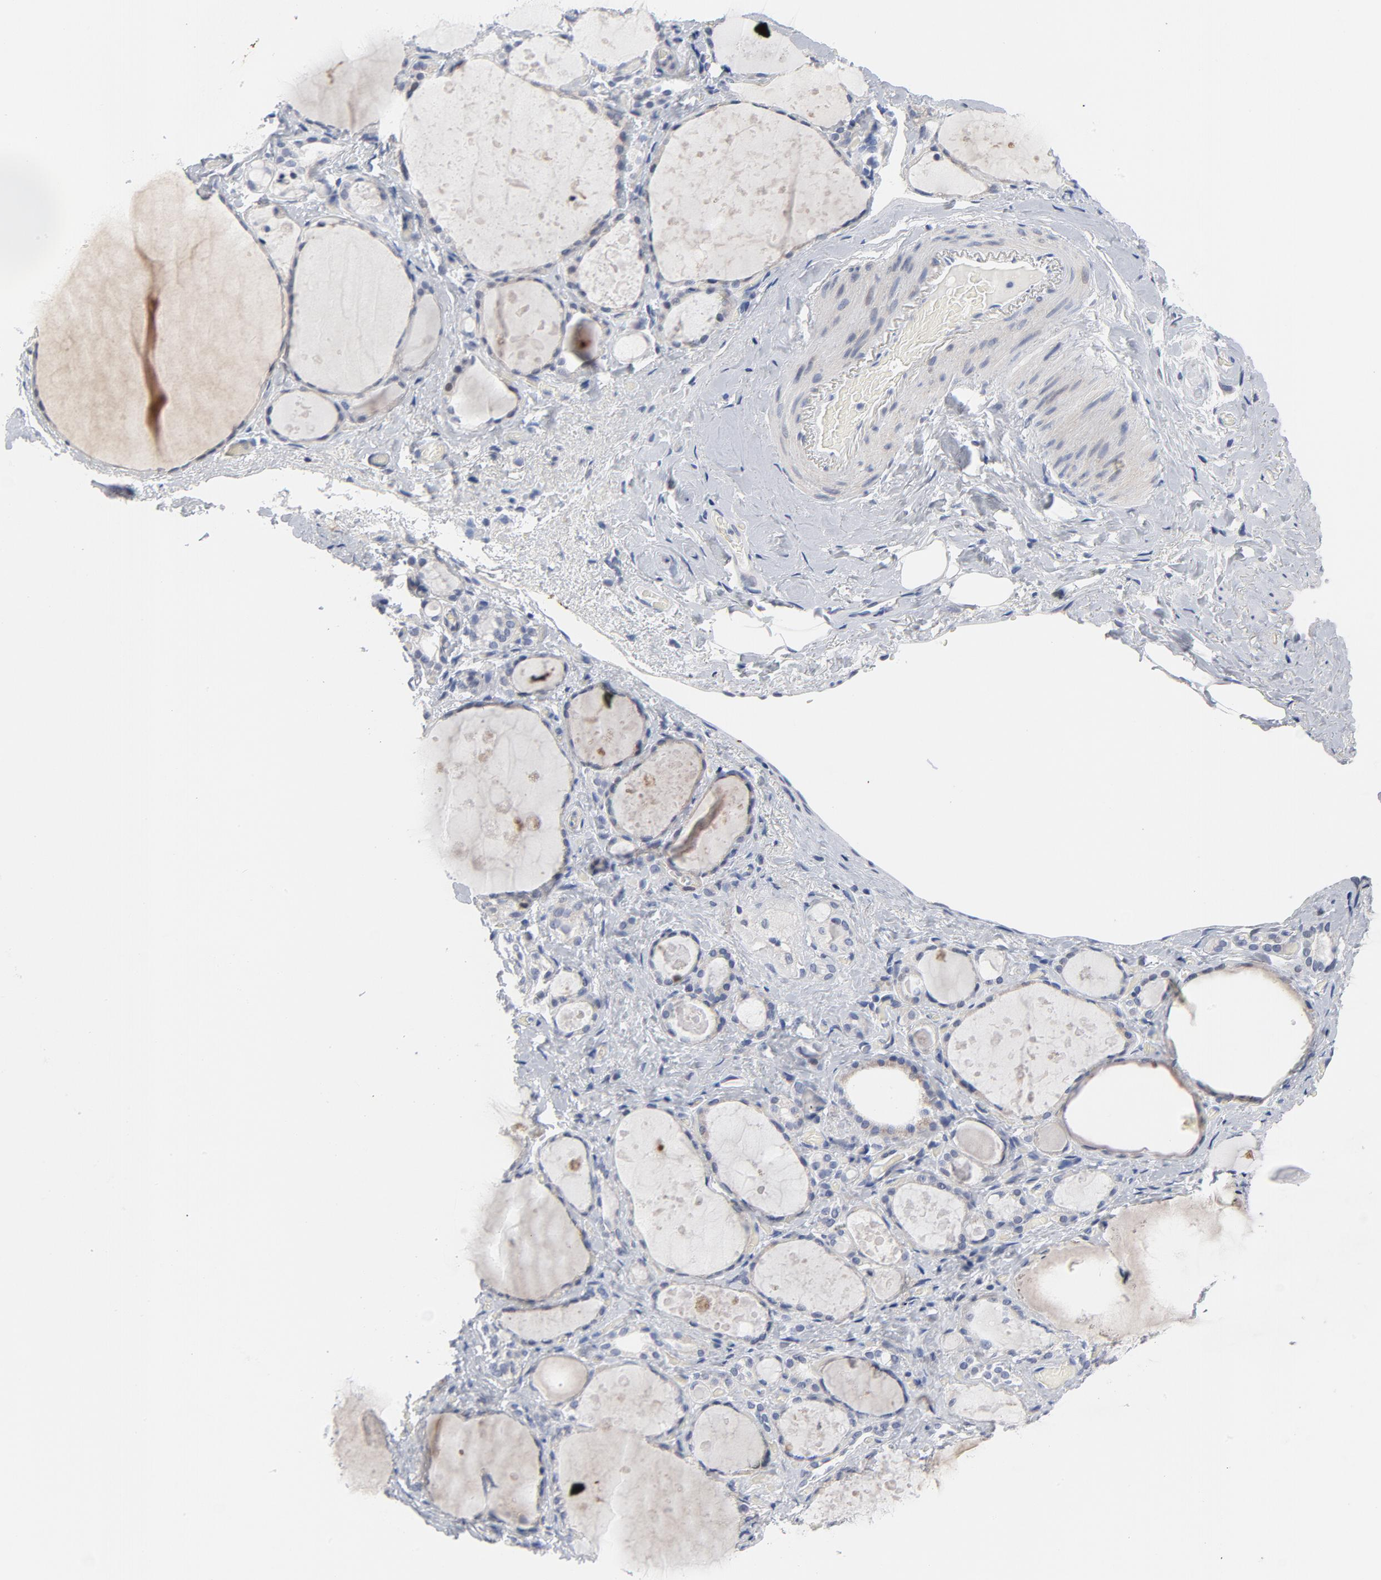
{"staining": {"intensity": "negative", "quantity": "none", "location": "none"}, "tissue": "thyroid gland", "cell_type": "Glandular cells", "image_type": "normal", "snomed": [{"axis": "morphology", "description": "Normal tissue, NOS"}, {"axis": "topography", "description": "Thyroid gland"}], "caption": "Image shows no significant protein expression in glandular cells of unremarkable thyroid gland. Brightfield microscopy of immunohistochemistry (IHC) stained with DAB (brown) and hematoxylin (blue), captured at high magnification.", "gene": "KCNK13", "patient": {"sex": "female", "age": 75}}